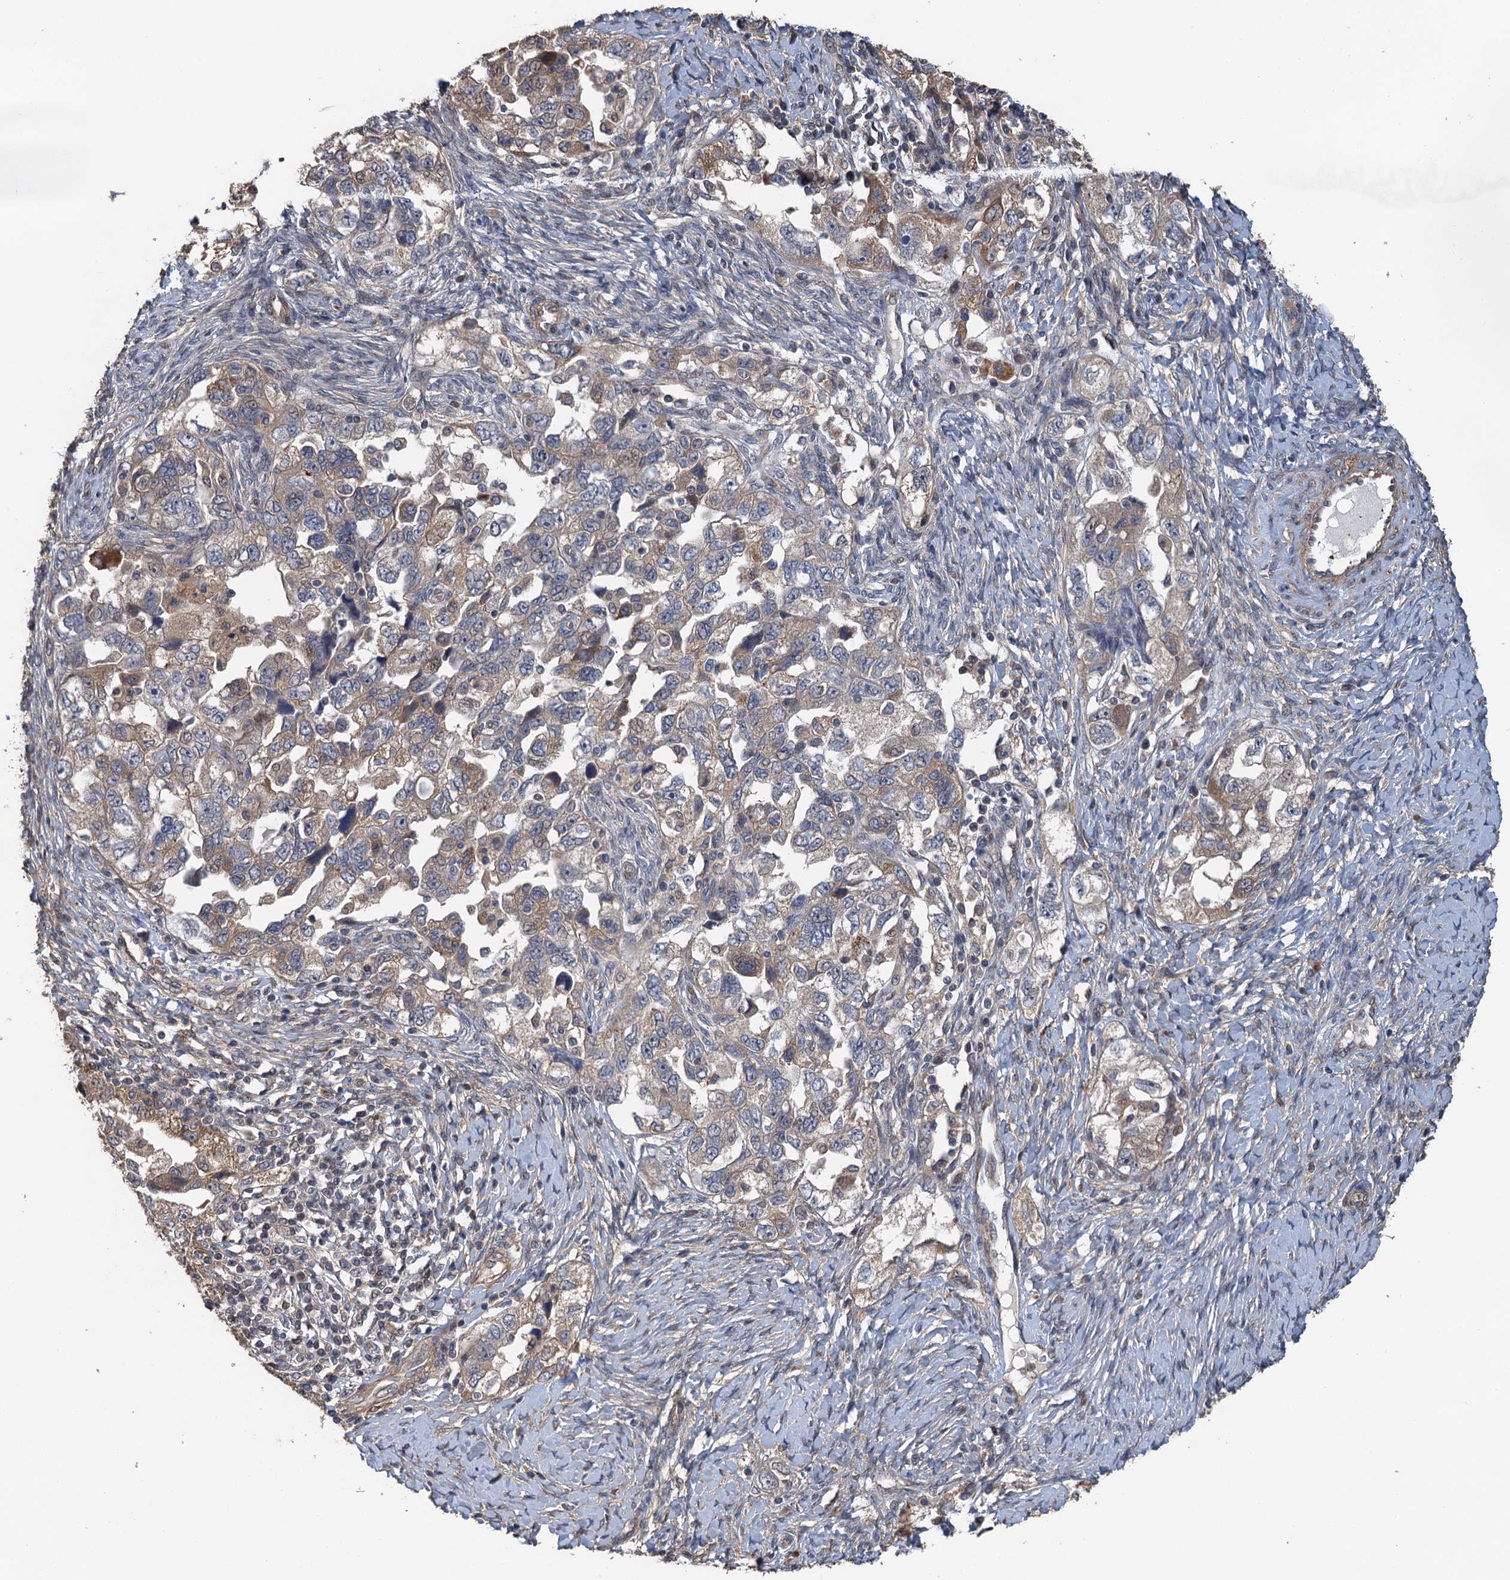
{"staining": {"intensity": "moderate", "quantity": "25%-75%", "location": "cytoplasmic/membranous"}, "tissue": "ovarian cancer", "cell_type": "Tumor cells", "image_type": "cancer", "snomed": [{"axis": "morphology", "description": "Carcinoma, NOS"}, {"axis": "morphology", "description": "Cystadenocarcinoma, serous, NOS"}, {"axis": "topography", "description": "Ovary"}], "caption": "Tumor cells reveal medium levels of moderate cytoplasmic/membranous expression in about 25%-75% of cells in human ovarian carcinoma.", "gene": "MEAK7", "patient": {"sex": "female", "age": 69}}